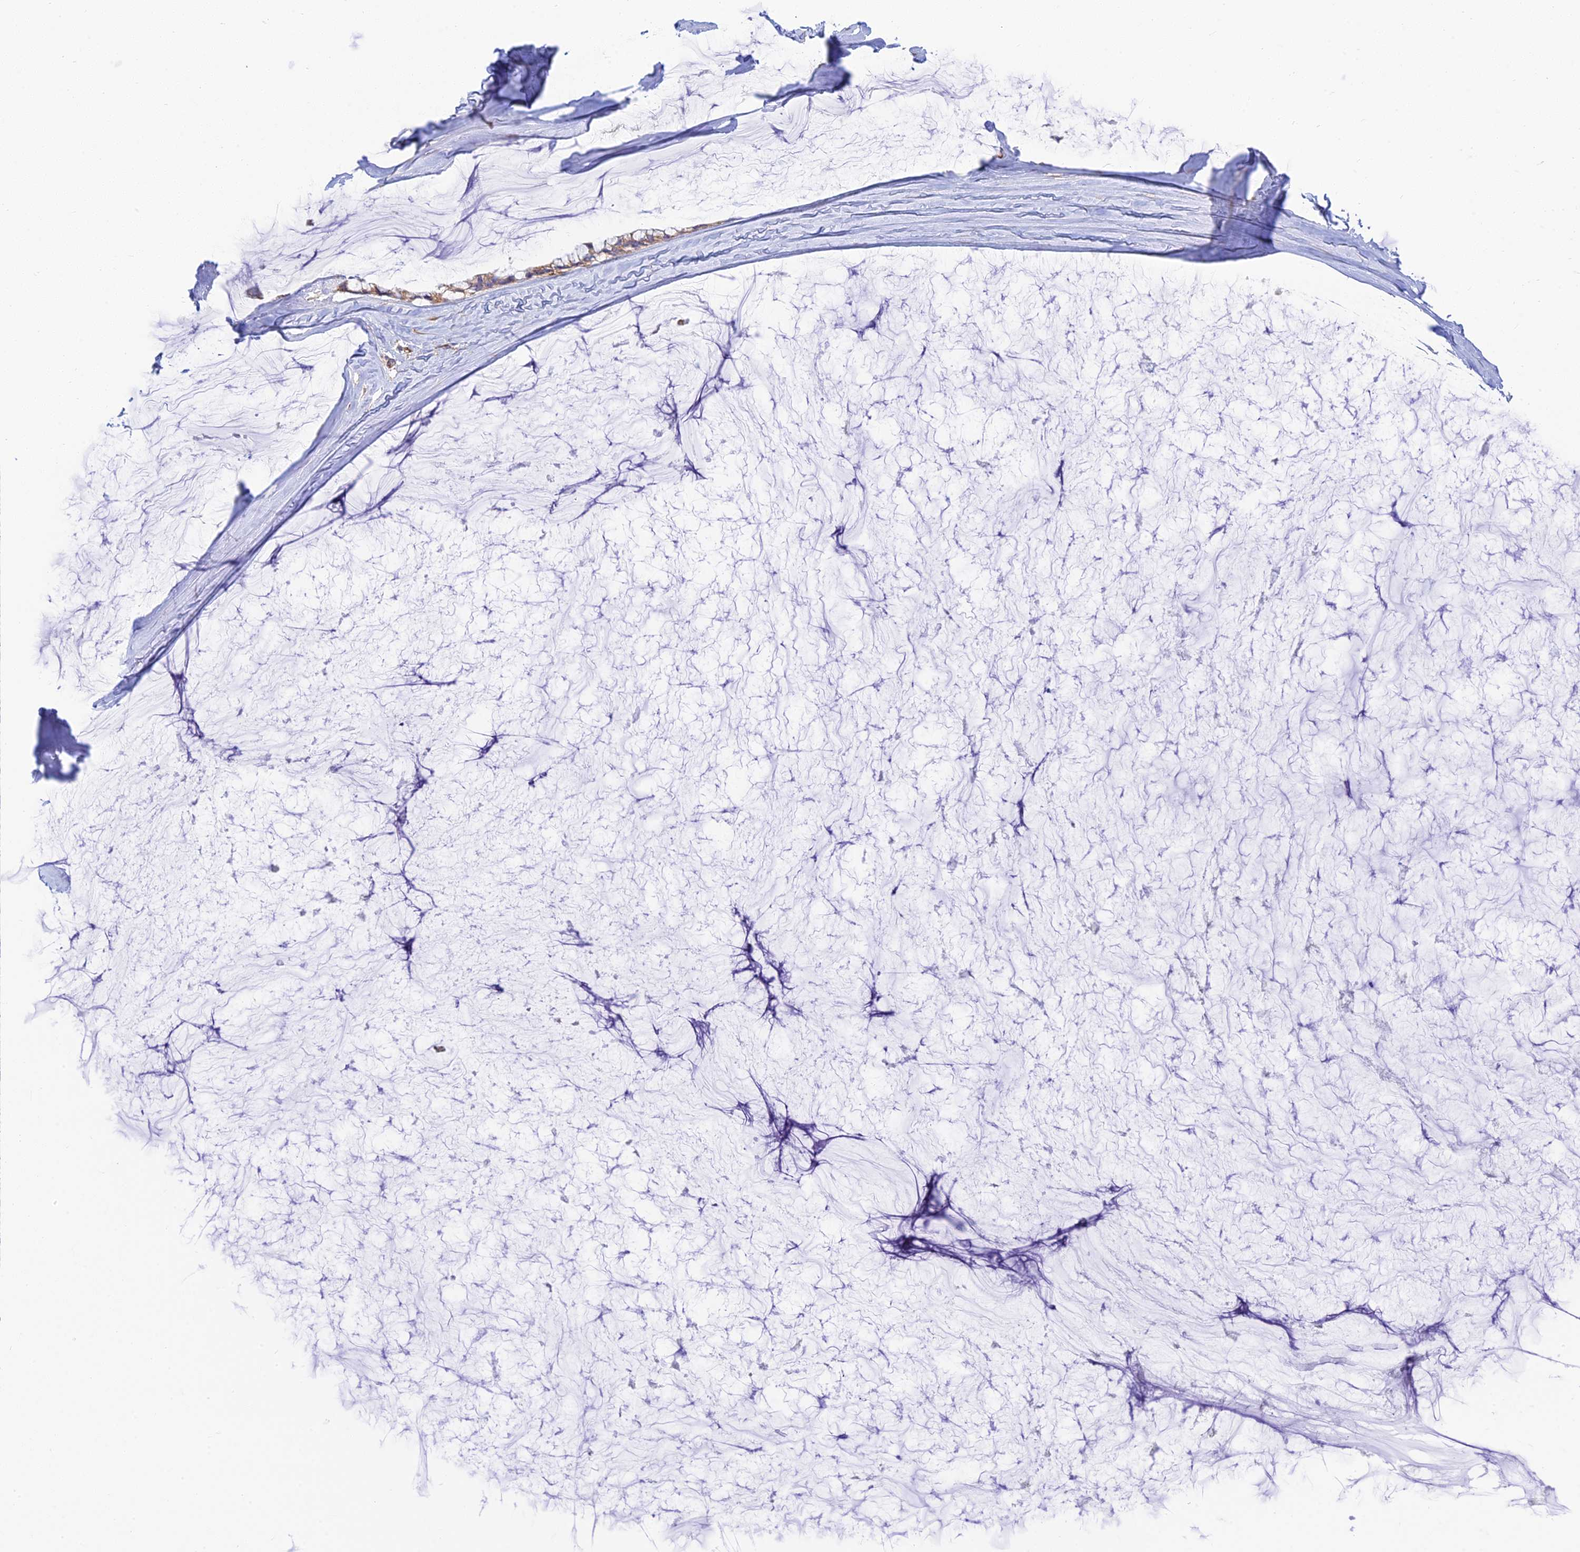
{"staining": {"intensity": "weak", "quantity": ">75%", "location": "cytoplasmic/membranous"}, "tissue": "ovarian cancer", "cell_type": "Tumor cells", "image_type": "cancer", "snomed": [{"axis": "morphology", "description": "Cystadenocarcinoma, mucinous, NOS"}, {"axis": "topography", "description": "Ovary"}], "caption": "Protein staining displays weak cytoplasmic/membranous expression in about >75% of tumor cells in ovarian cancer (mucinous cystadenocarcinoma).", "gene": "PIMREG", "patient": {"sex": "female", "age": 39}}